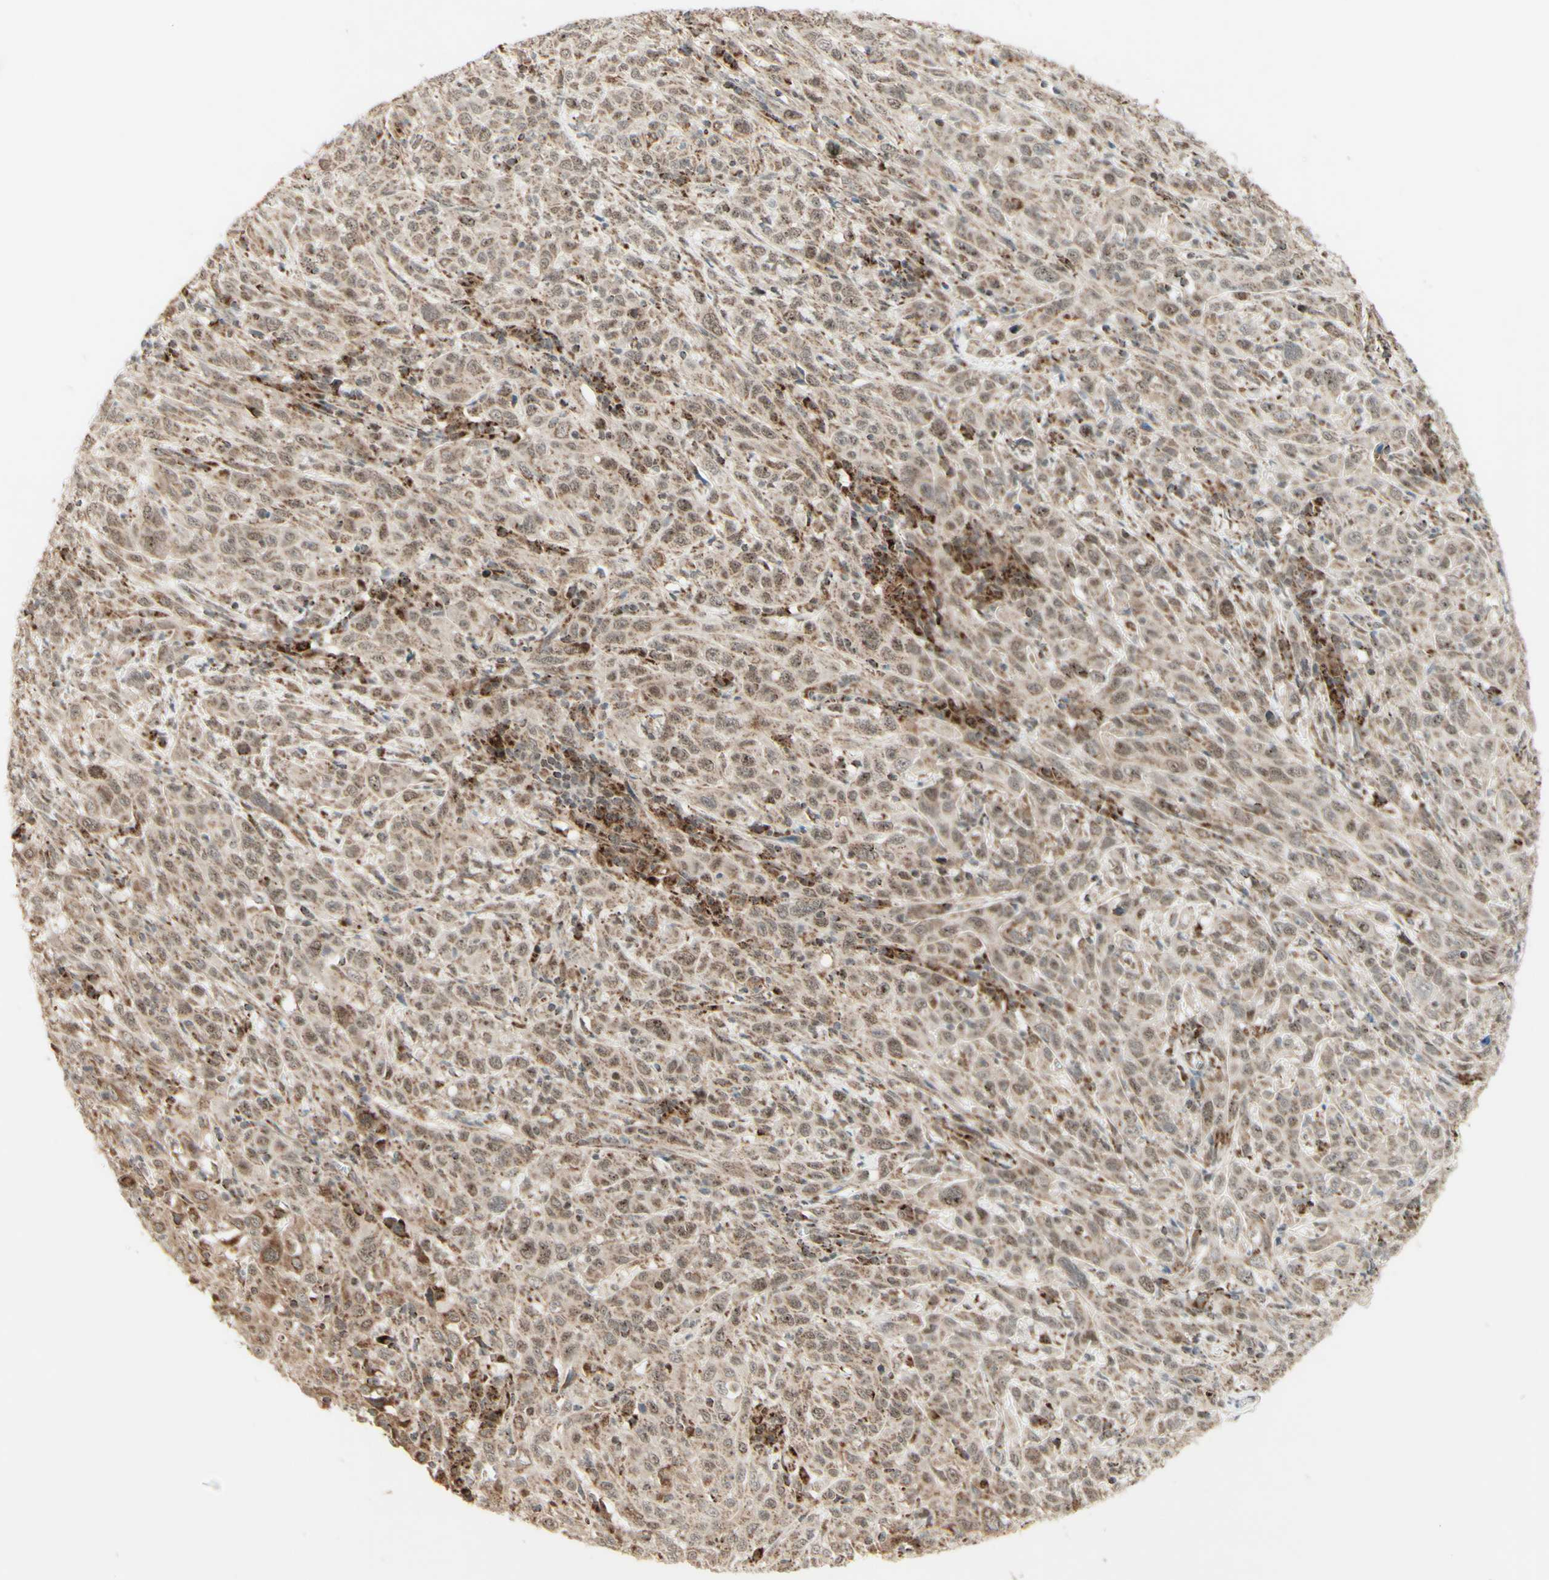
{"staining": {"intensity": "weak", "quantity": ">75%", "location": "cytoplasmic/membranous"}, "tissue": "cervical cancer", "cell_type": "Tumor cells", "image_type": "cancer", "snomed": [{"axis": "morphology", "description": "Squamous cell carcinoma, NOS"}, {"axis": "topography", "description": "Cervix"}], "caption": "High-power microscopy captured an immunohistochemistry micrograph of cervical cancer (squamous cell carcinoma), revealing weak cytoplasmic/membranous expression in about >75% of tumor cells.", "gene": "DHRS3", "patient": {"sex": "female", "age": 46}}